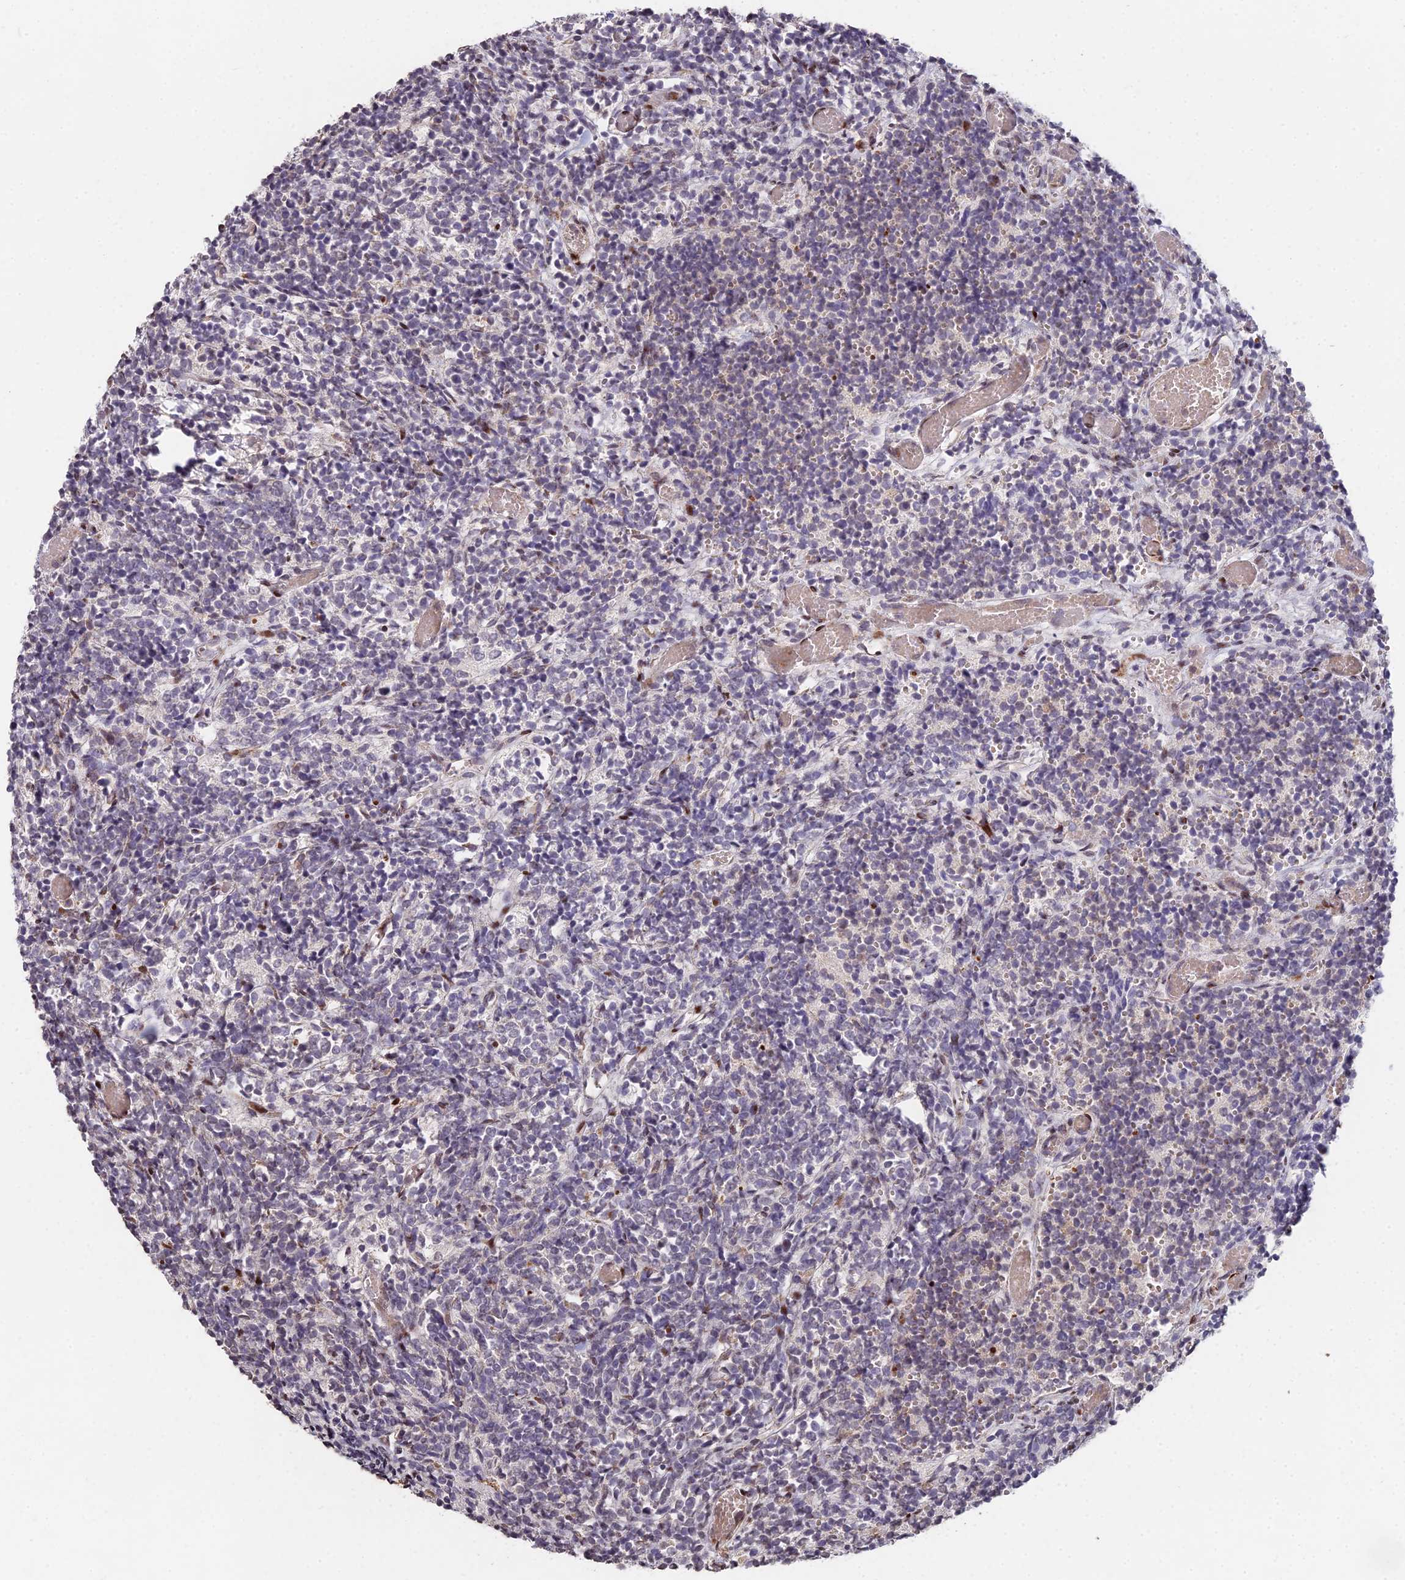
{"staining": {"intensity": "negative", "quantity": "none", "location": "none"}, "tissue": "glioma", "cell_type": "Tumor cells", "image_type": "cancer", "snomed": [{"axis": "morphology", "description": "Glioma, malignant, Low grade"}, {"axis": "topography", "description": "Brain"}], "caption": "A histopathology image of human malignant glioma (low-grade) is negative for staining in tumor cells.", "gene": "RBMS2", "patient": {"sex": "female", "age": 1}}